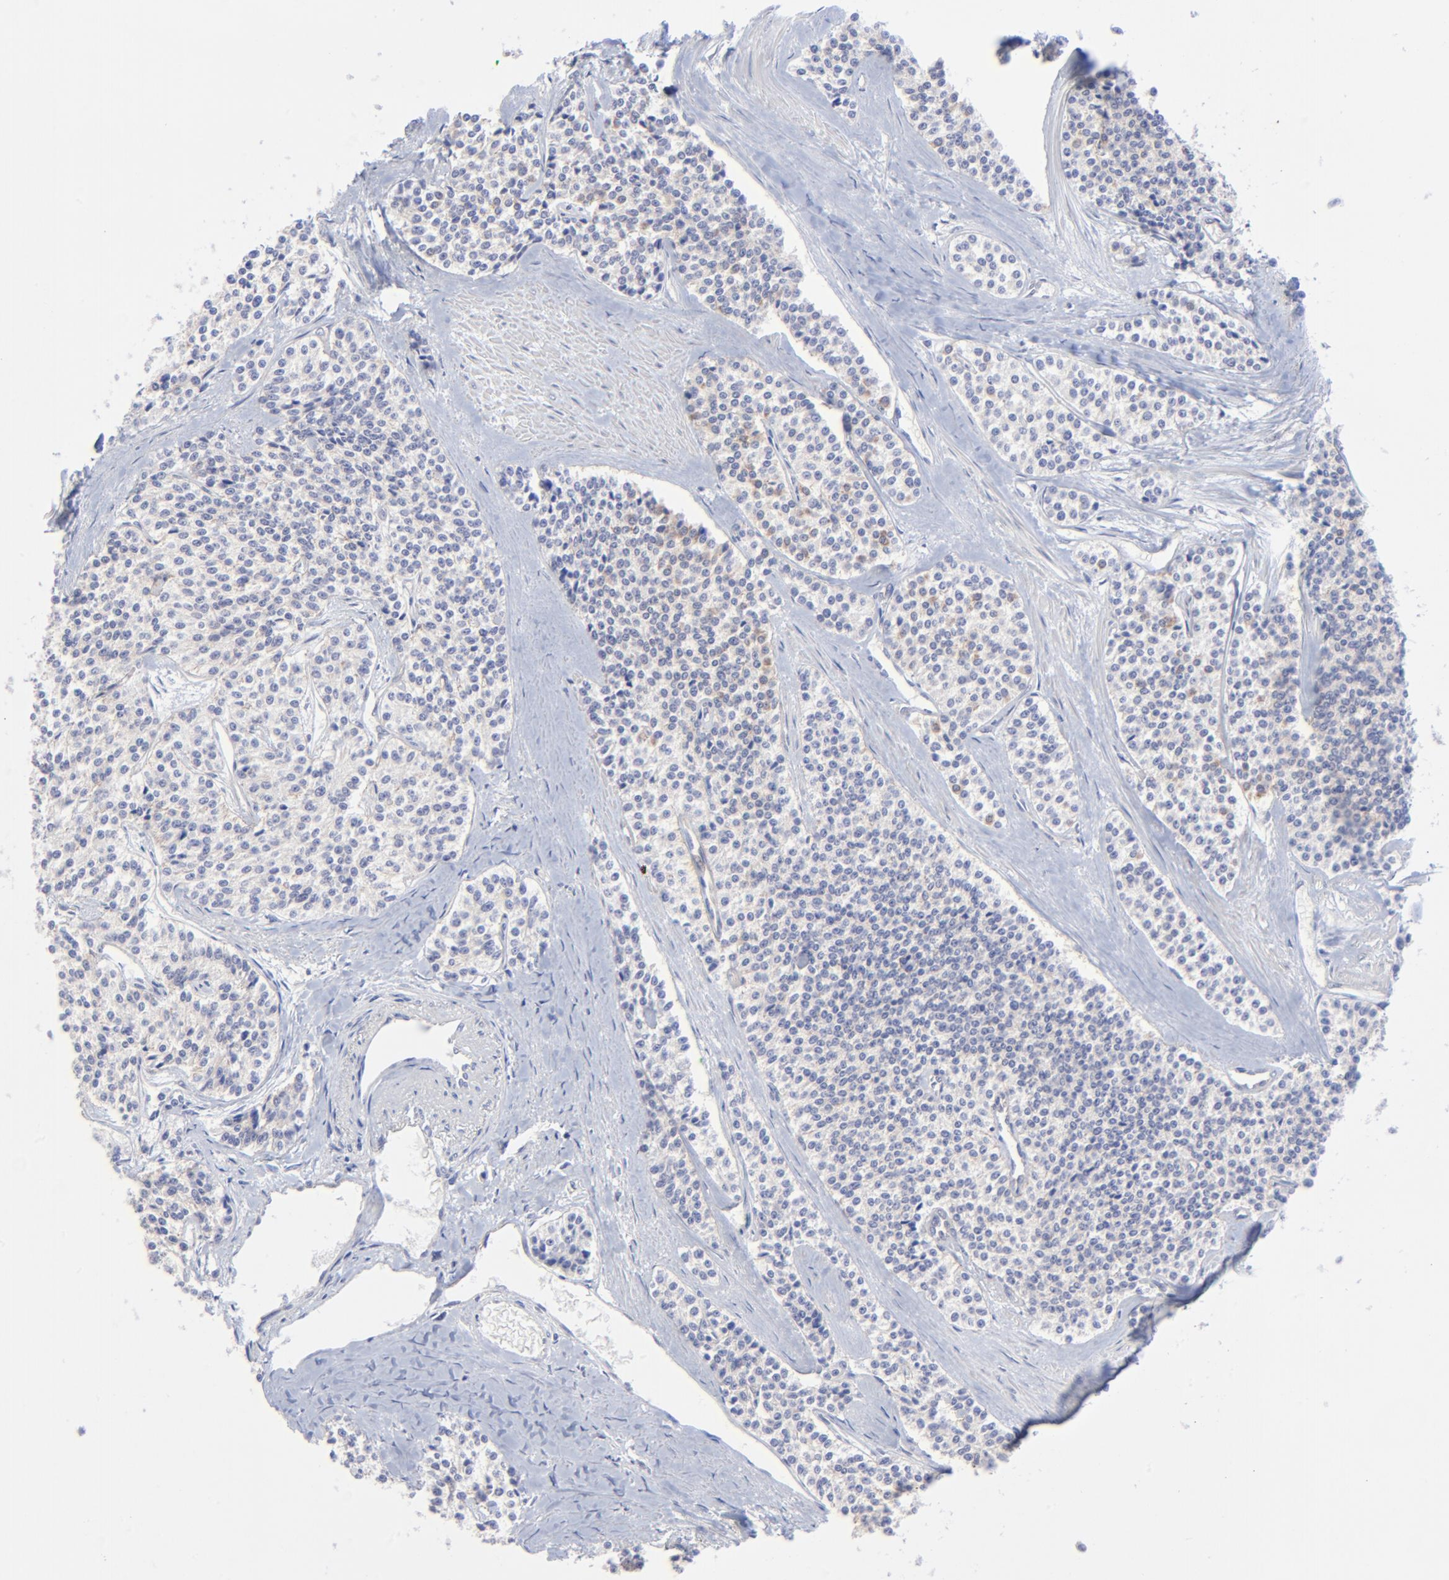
{"staining": {"intensity": "negative", "quantity": "none", "location": "none"}, "tissue": "carcinoid", "cell_type": "Tumor cells", "image_type": "cancer", "snomed": [{"axis": "morphology", "description": "Carcinoid, malignant, NOS"}, {"axis": "topography", "description": "Stomach"}], "caption": "This is an IHC image of human malignant carcinoid. There is no expression in tumor cells.", "gene": "FBXO8", "patient": {"sex": "female", "age": 76}}